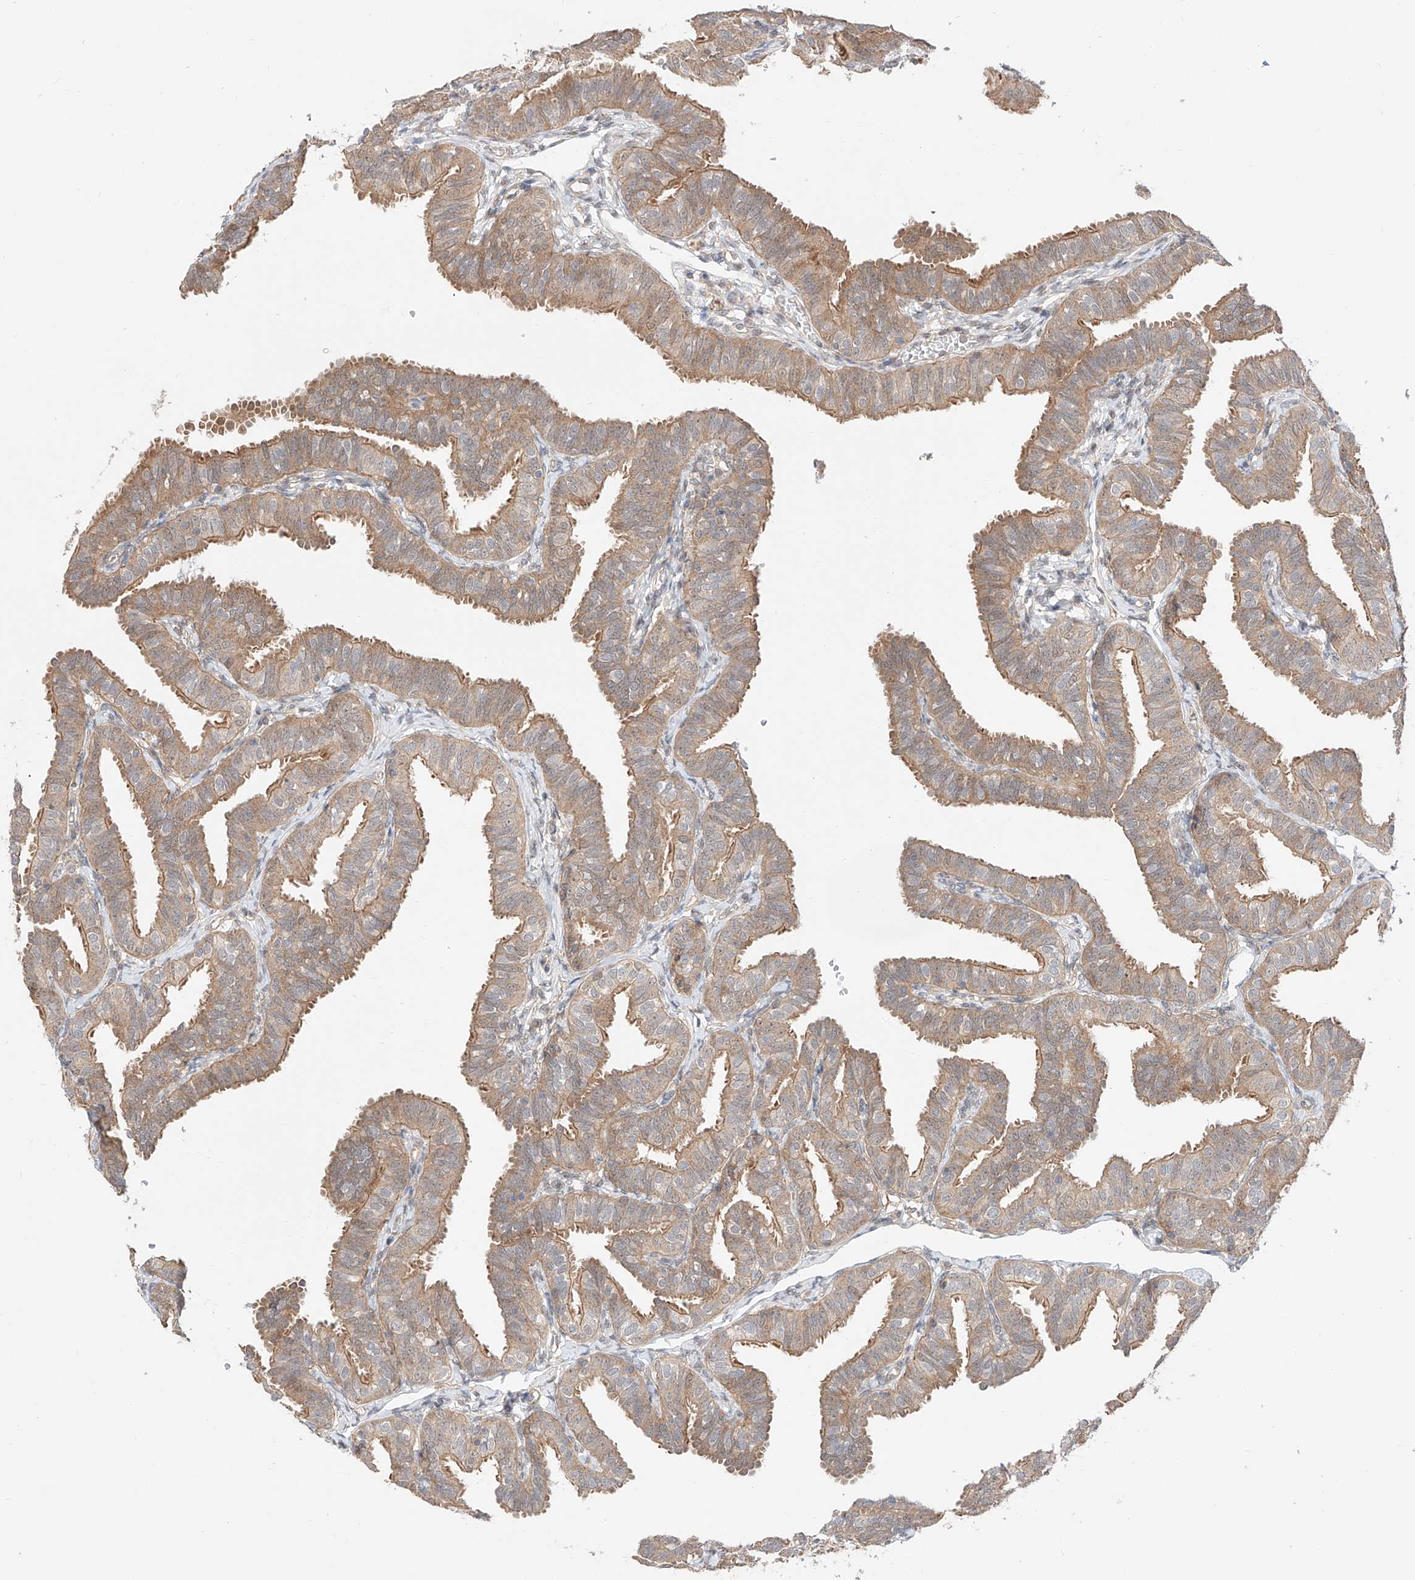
{"staining": {"intensity": "moderate", "quantity": ">75%", "location": "cytoplasmic/membranous"}, "tissue": "fallopian tube", "cell_type": "Glandular cells", "image_type": "normal", "snomed": [{"axis": "morphology", "description": "Normal tissue, NOS"}, {"axis": "topography", "description": "Fallopian tube"}], "caption": "IHC (DAB) staining of benign human fallopian tube shows moderate cytoplasmic/membranous protein staining in about >75% of glandular cells.", "gene": "TSR2", "patient": {"sex": "female", "age": 35}}